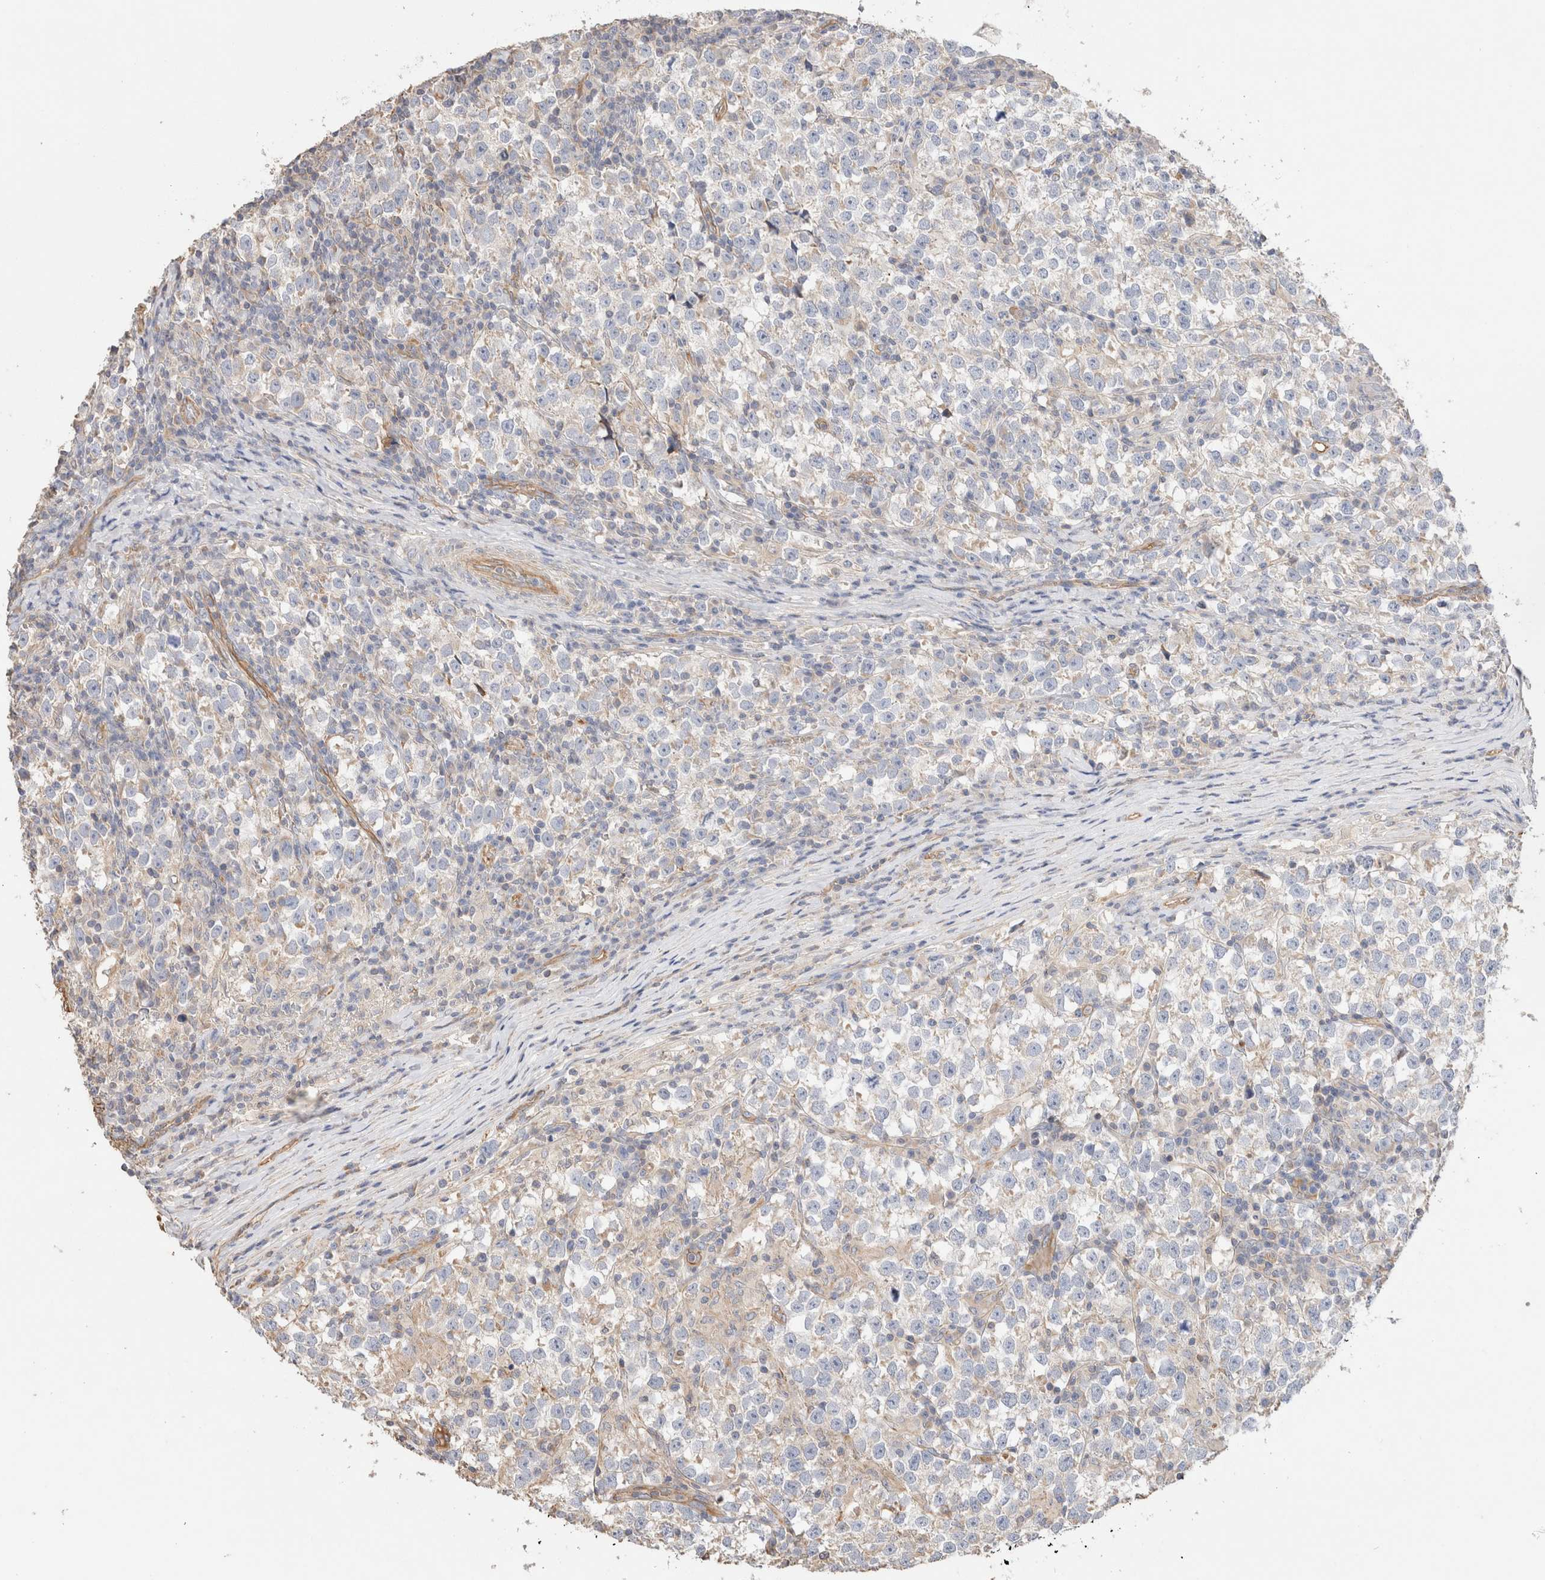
{"staining": {"intensity": "negative", "quantity": "none", "location": "none"}, "tissue": "testis cancer", "cell_type": "Tumor cells", "image_type": "cancer", "snomed": [{"axis": "morphology", "description": "Normal tissue, NOS"}, {"axis": "morphology", "description": "Seminoma, NOS"}, {"axis": "topography", "description": "Testis"}], "caption": "Tumor cells show no significant protein staining in testis cancer. (Brightfield microscopy of DAB IHC at high magnification).", "gene": "PROS1", "patient": {"sex": "male", "age": 43}}